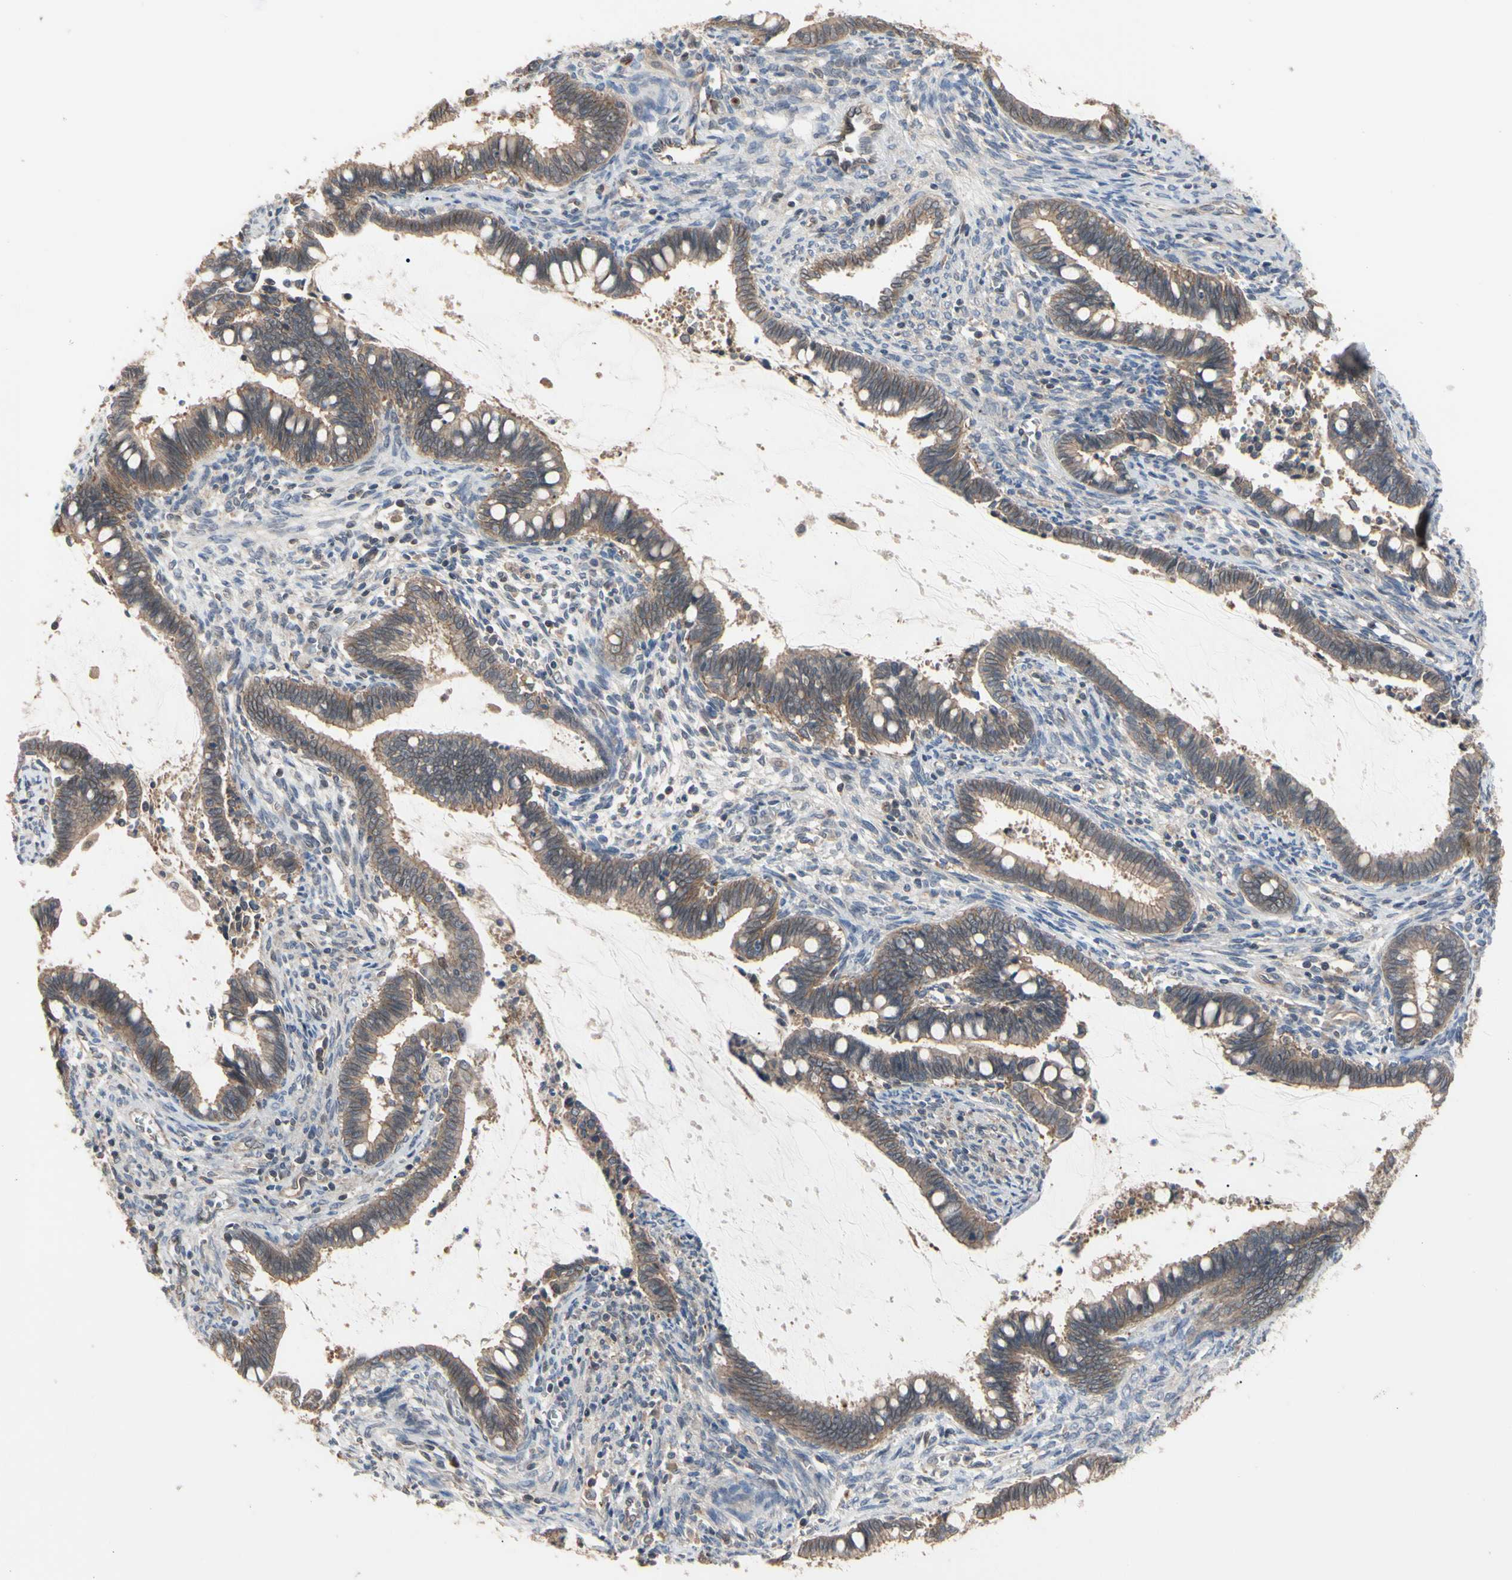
{"staining": {"intensity": "moderate", "quantity": ">75%", "location": "cytoplasmic/membranous"}, "tissue": "cervical cancer", "cell_type": "Tumor cells", "image_type": "cancer", "snomed": [{"axis": "morphology", "description": "Adenocarcinoma, NOS"}, {"axis": "topography", "description": "Cervix"}], "caption": "IHC micrograph of neoplastic tissue: human cervical adenocarcinoma stained using IHC reveals medium levels of moderate protein expression localized specifically in the cytoplasmic/membranous of tumor cells, appearing as a cytoplasmic/membranous brown color.", "gene": "DPP8", "patient": {"sex": "female", "age": 44}}